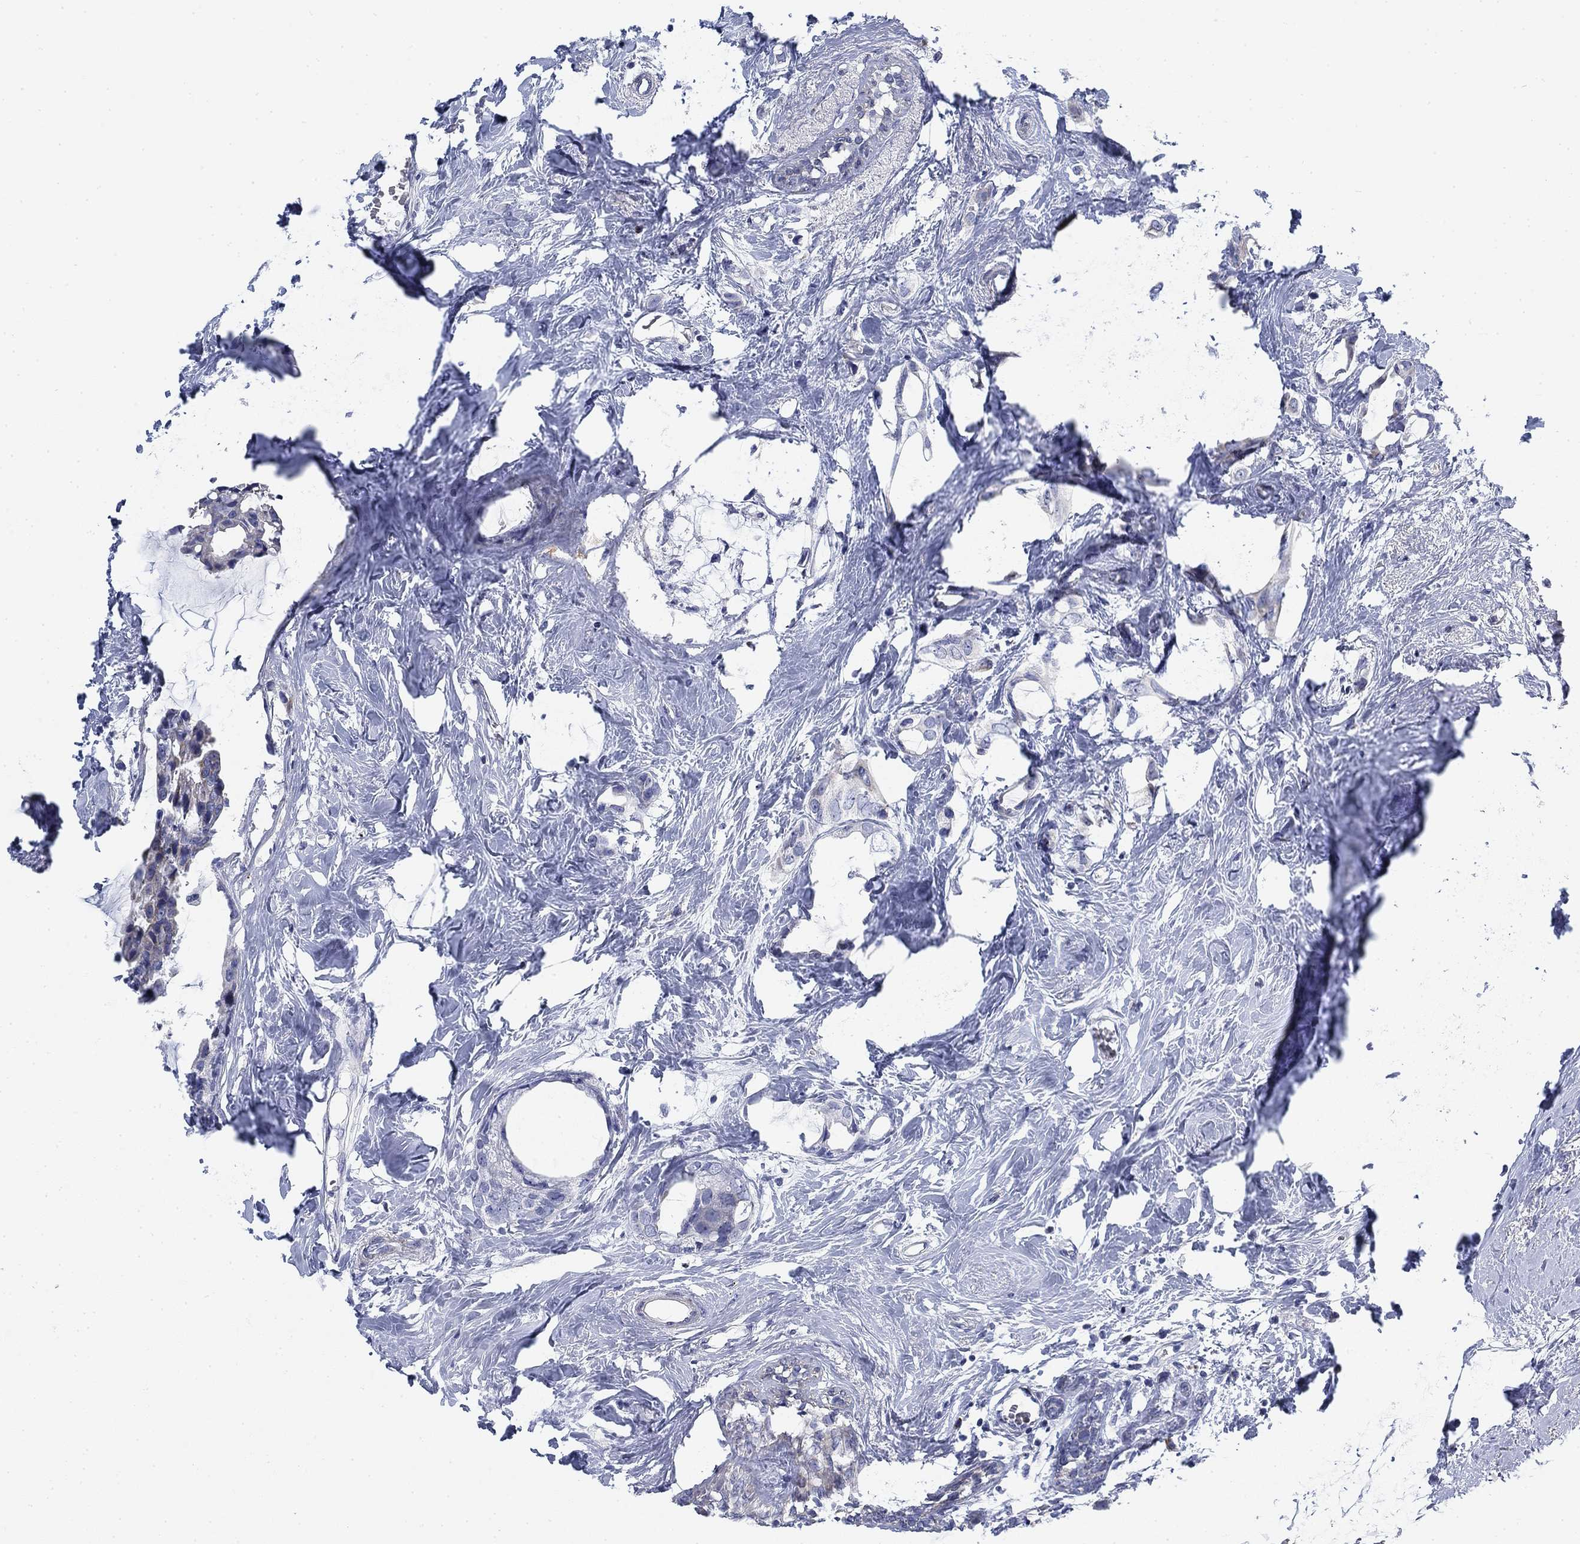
{"staining": {"intensity": "negative", "quantity": "none", "location": "none"}, "tissue": "breast cancer", "cell_type": "Tumor cells", "image_type": "cancer", "snomed": [{"axis": "morphology", "description": "Duct carcinoma"}, {"axis": "topography", "description": "Breast"}], "caption": "Tumor cells are negative for brown protein staining in breast cancer.", "gene": "NACAD", "patient": {"sex": "female", "age": 45}}